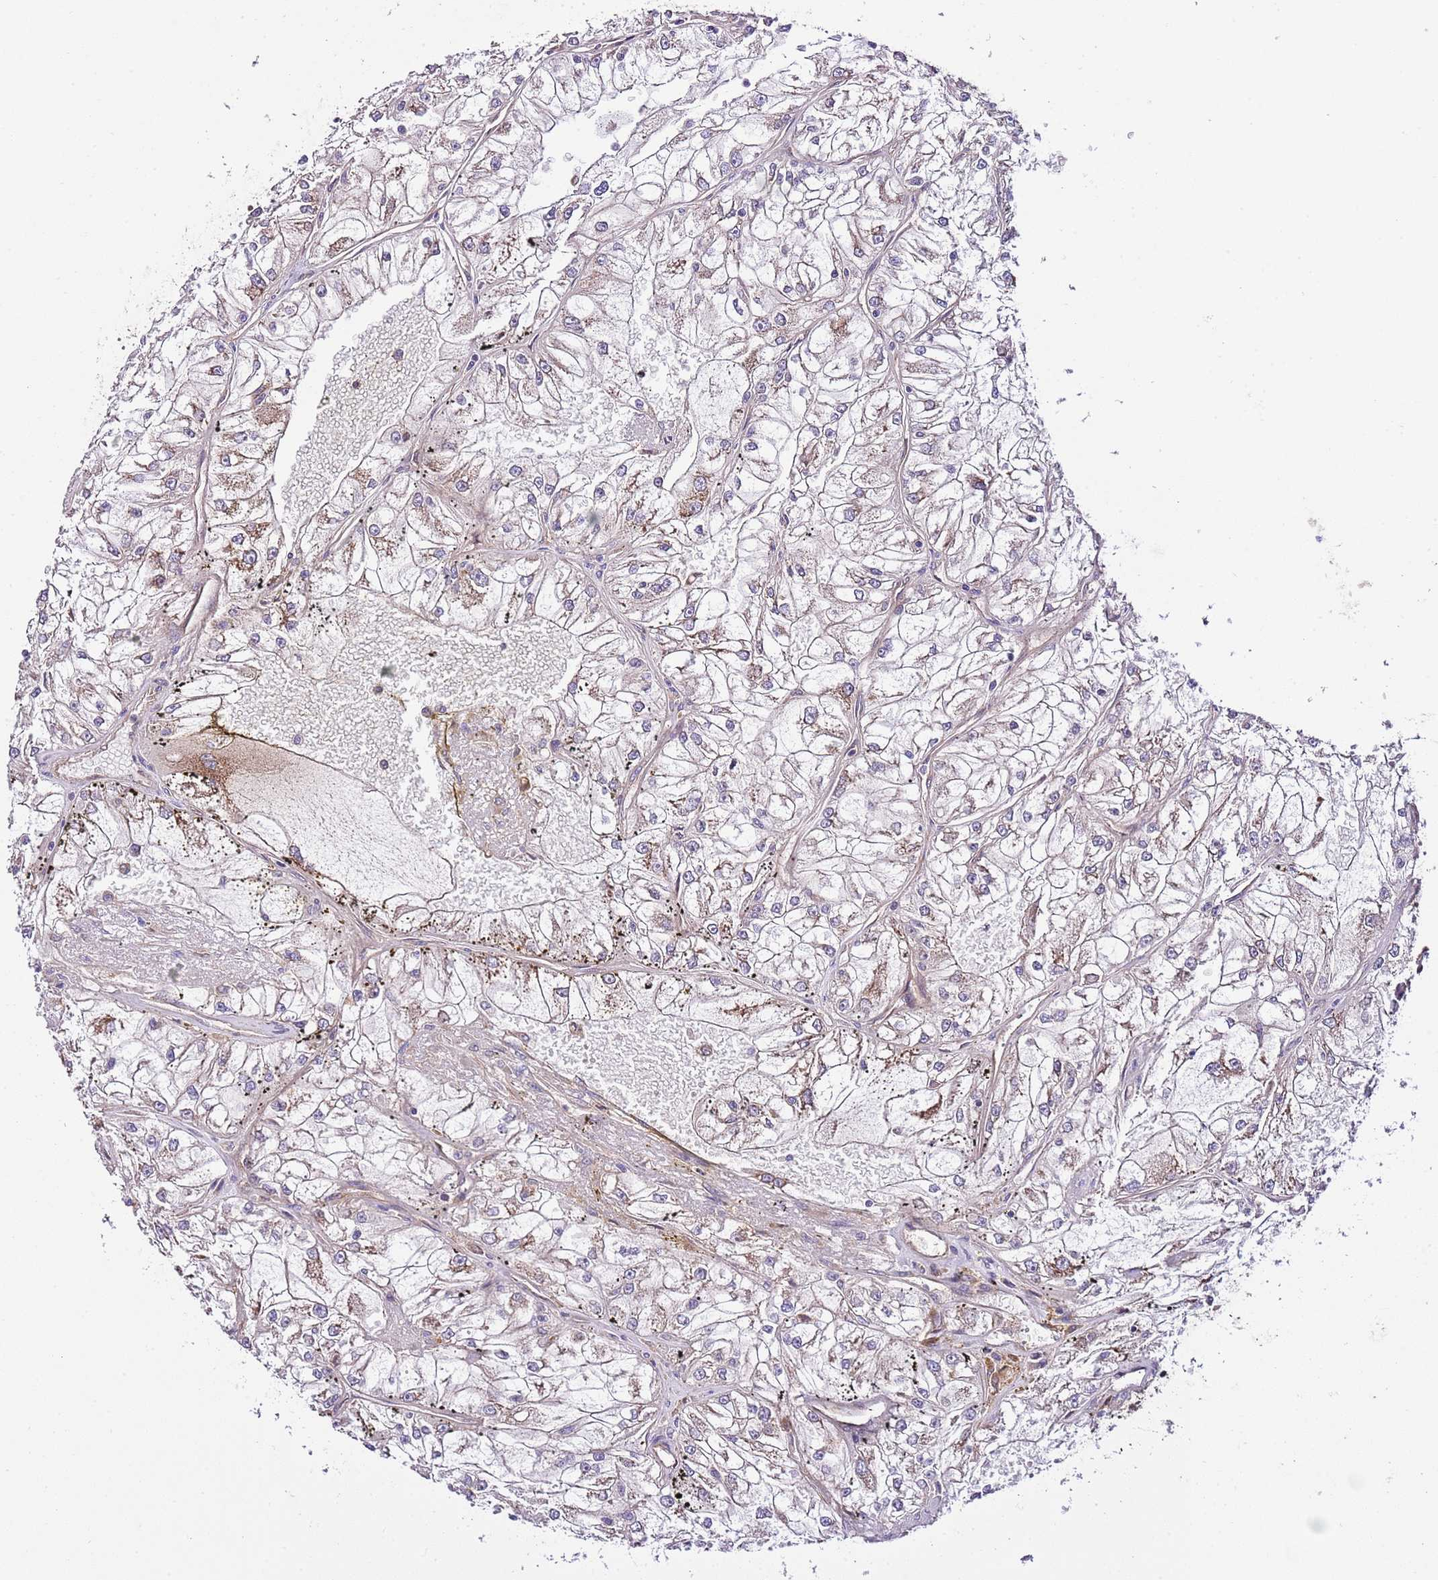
{"staining": {"intensity": "weak", "quantity": "<25%", "location": "cytoplasmic/membranous"}, "tissue": "renal cancer", "cell_type": "Tumor cells", "image_type": "cancer", "snomed": [{"axis": "morphology", "description": "Adenocarcinoma, NOS"}, {"axis": "topography", "description": "Kidney"}], "caption": "The histopathology image displays no staining of tumor cells in adenocarcinoma (renal). (Stains: DAB immunohistochemistry with hematoxylin counter stain, Microscopy: brightfield microscopy at high magnification).", "gene": "DONSON", "patient": {"sex": "female", "age": 72}}